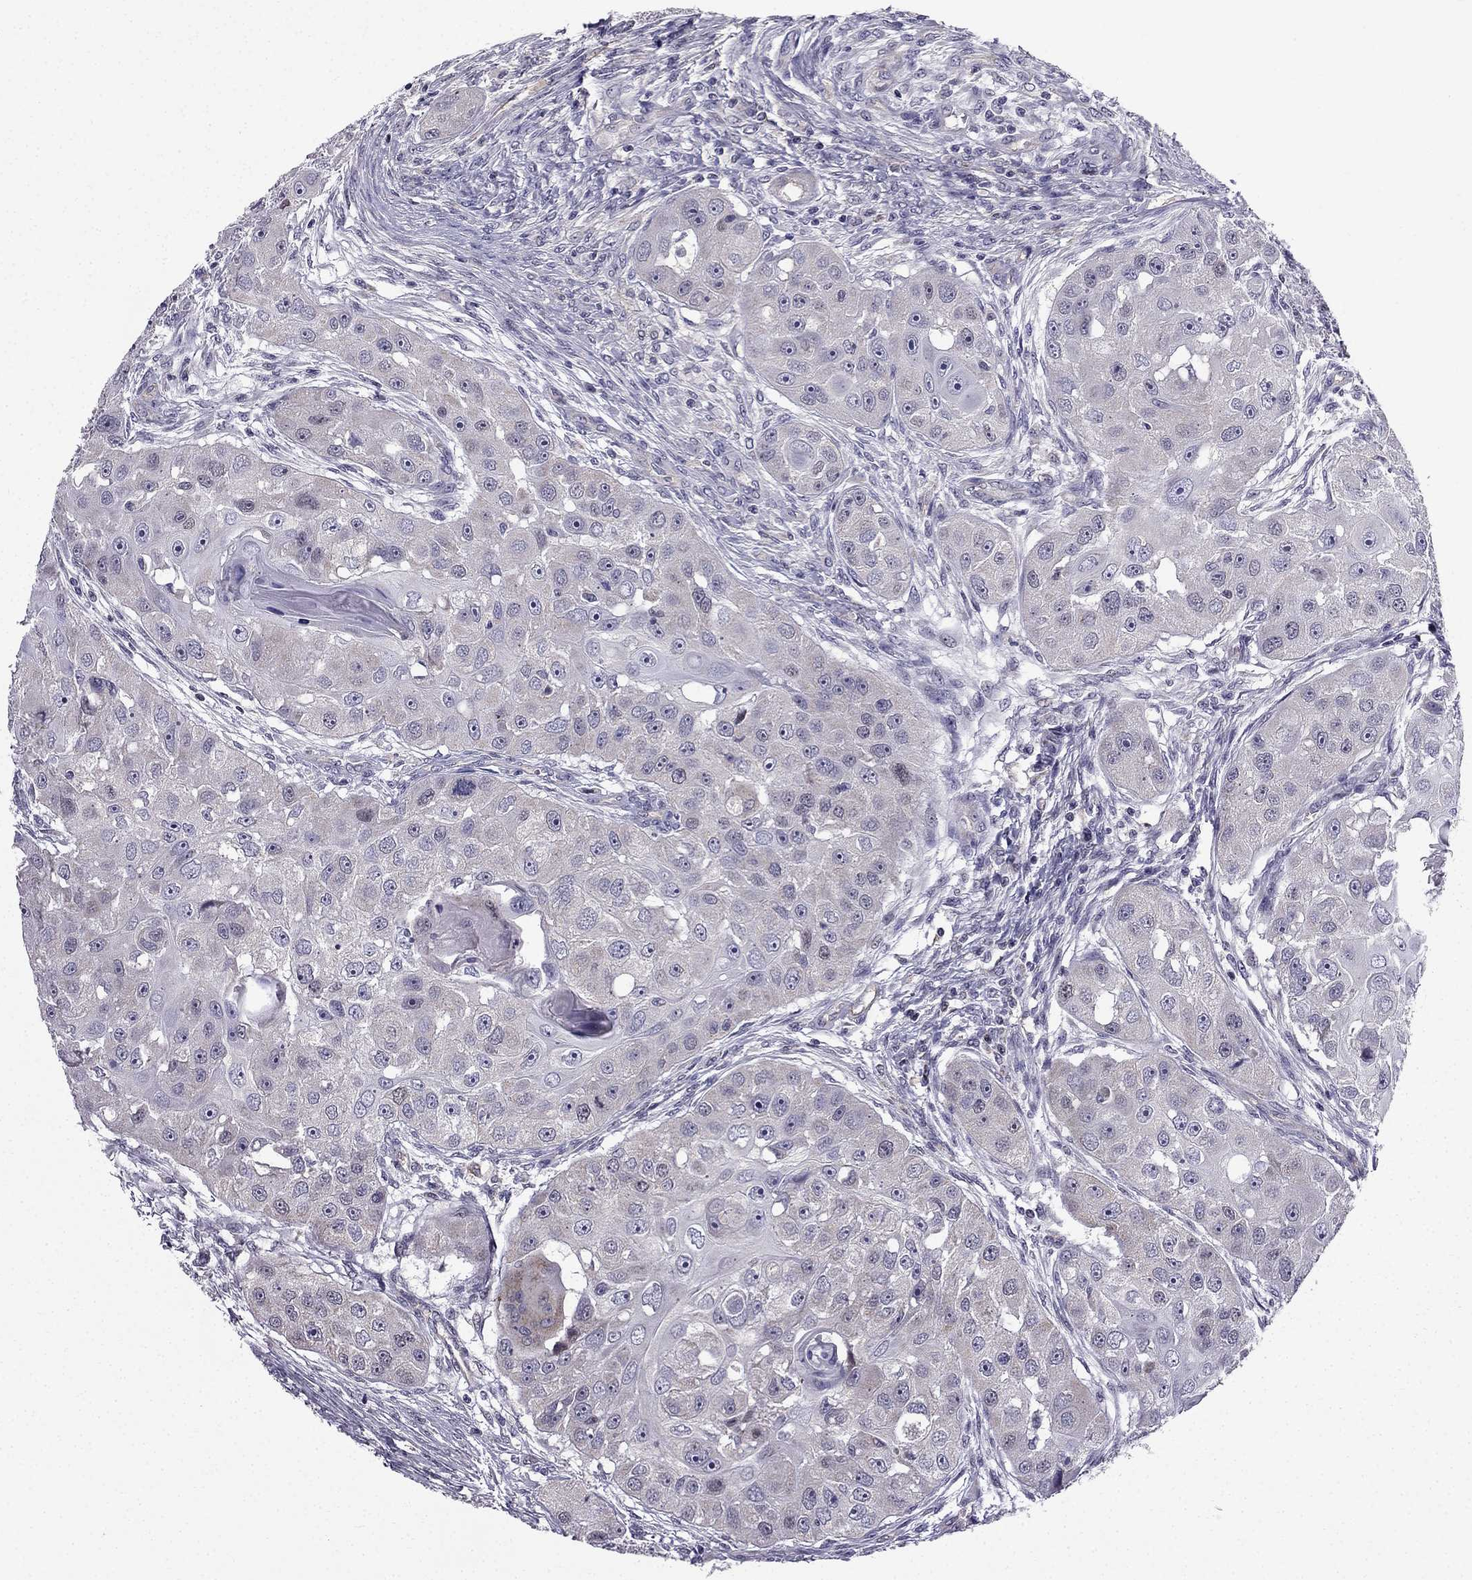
{"staining": {"intensity": "negative", "quantity": "none", "location": "none"}, "tissue": "head and neck cancer", "cell_type": "Tumor cells", "image_type": "cancer", "snomed": [{"axis": "morphology", "description": "Squamous cell carcinoma, NOS"}, {"axis": "topography", "description": "Head-Neck"}], "caption": "Tumor cells show no significant staining in head and neck cancer.", "gene": "SLC6A2", "patient": {"sex": "male", "age": 51}}